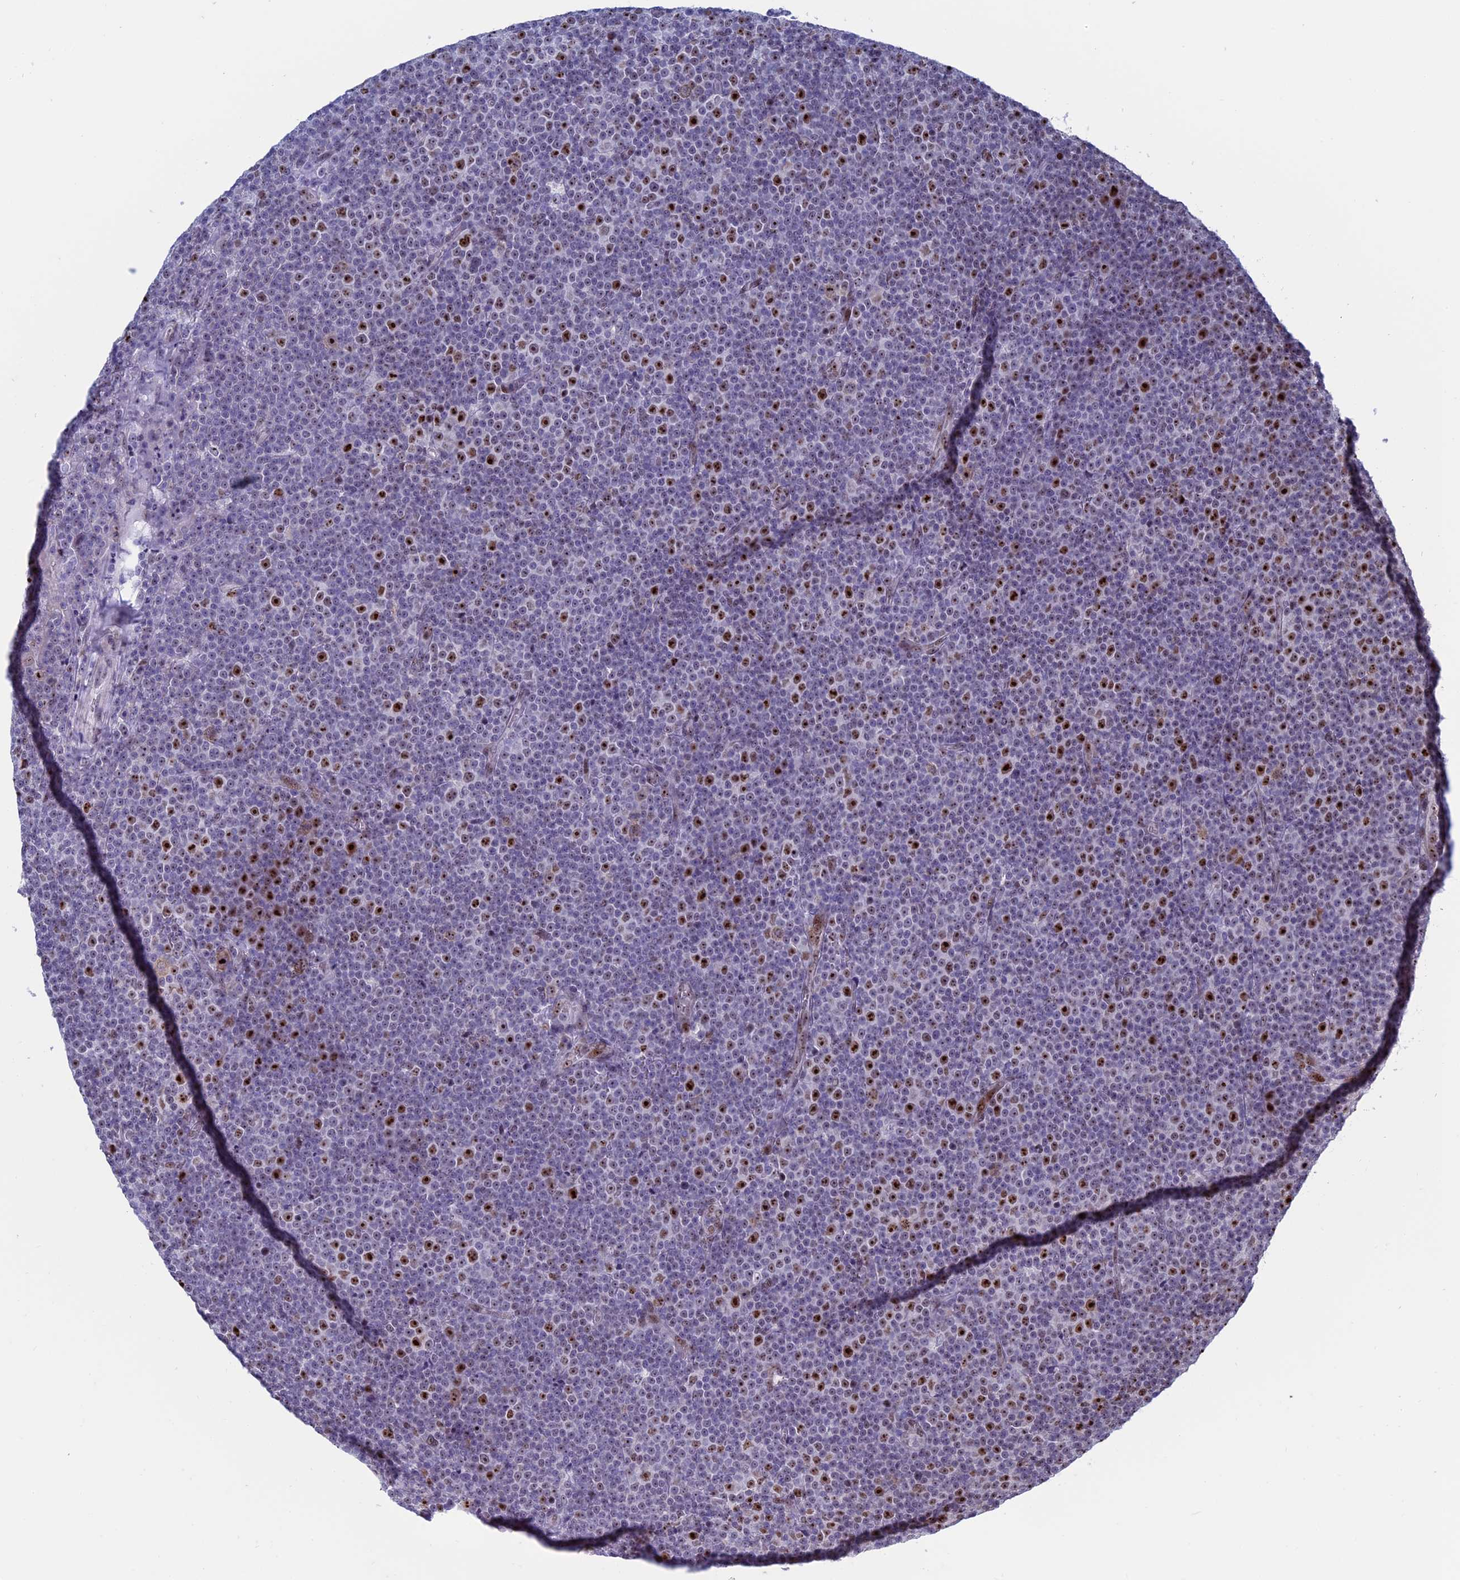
{"staining": {"intensity": "strong", "quantity": "<25%", "location": "nuclear"}, "tissue": "lymphoma", "cell_type": "Tumor cells", "image_type": "cancer", "snomed": [{"axis": "morphology", "description": "Malignant lymphoma, non-Hodgkin's type, Low grade"}, {"axis": "topography", "description": "Lymph node"}], "caption": "Low-grade malignant lymphoma, non-Hodgkin's type was stained to show a protein in brown. There is medium levels of strong nuclear staining in approximately <25% of tumor cells.", "gene": "CCDC86", "patient": {"sex": "female", "age": 67}}